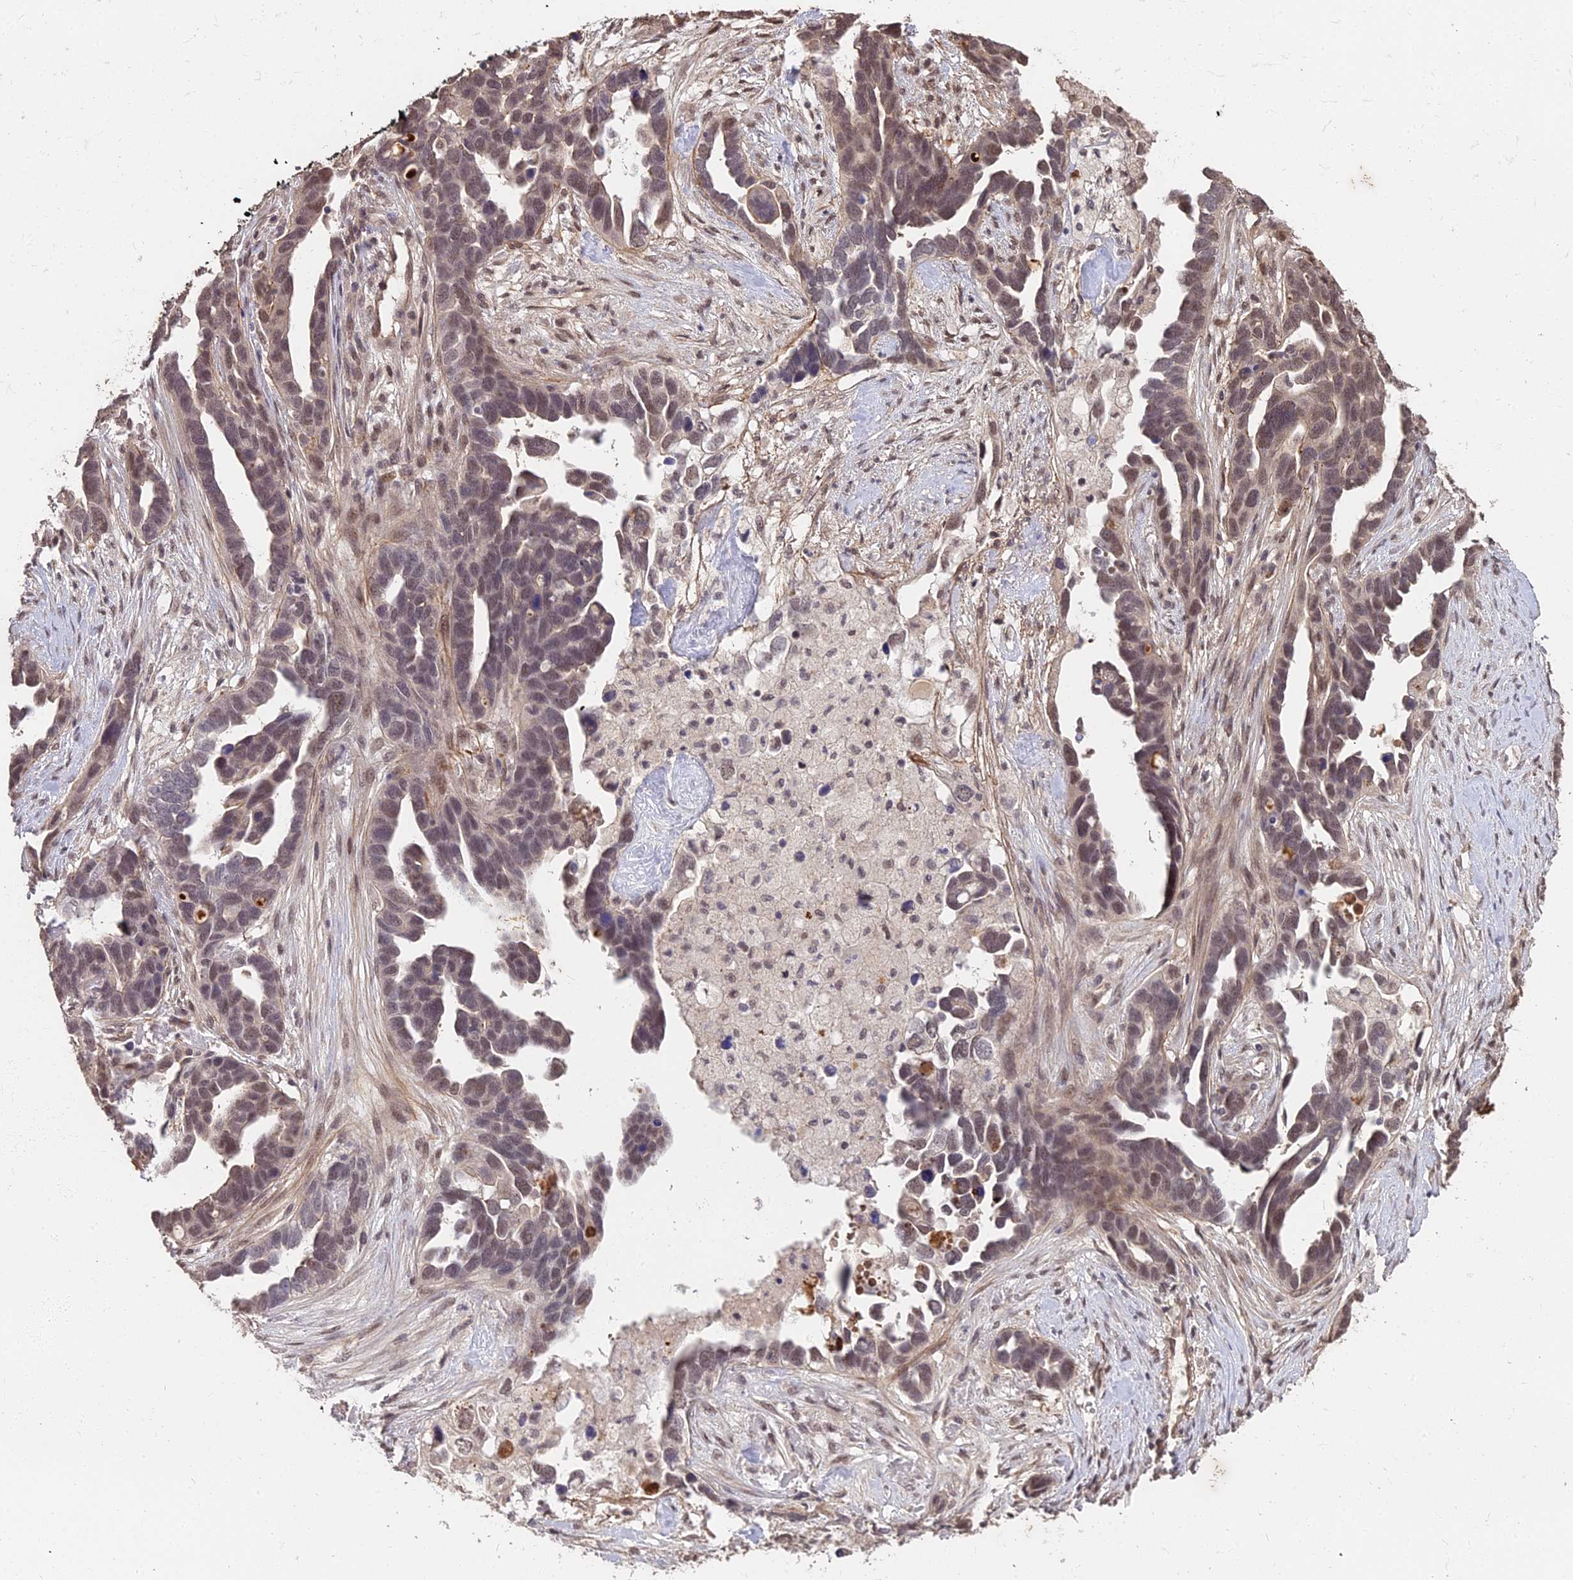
{"staining": {"intensity": "weak", "quantity": "25%-75%", "location": "nuclear"}, "tissue": "ovarian cancer", "cell_type": "Tumor cells", "image_type": "cancer", "snomed": [{"axis": "morphology", "description": "Cystadenocarcinoma, serous, NOS"}, {"axis": "topography", "description": "Ovary"}], "caption": "Protein expression analysis of ovarian cancer (serous cystadenocarcinoma) reveals weak nuclear positivity in about 25%-75% of tumor cells.", "gene": "ZDBF2", "patient": {"sex": "female", "age": 54}}